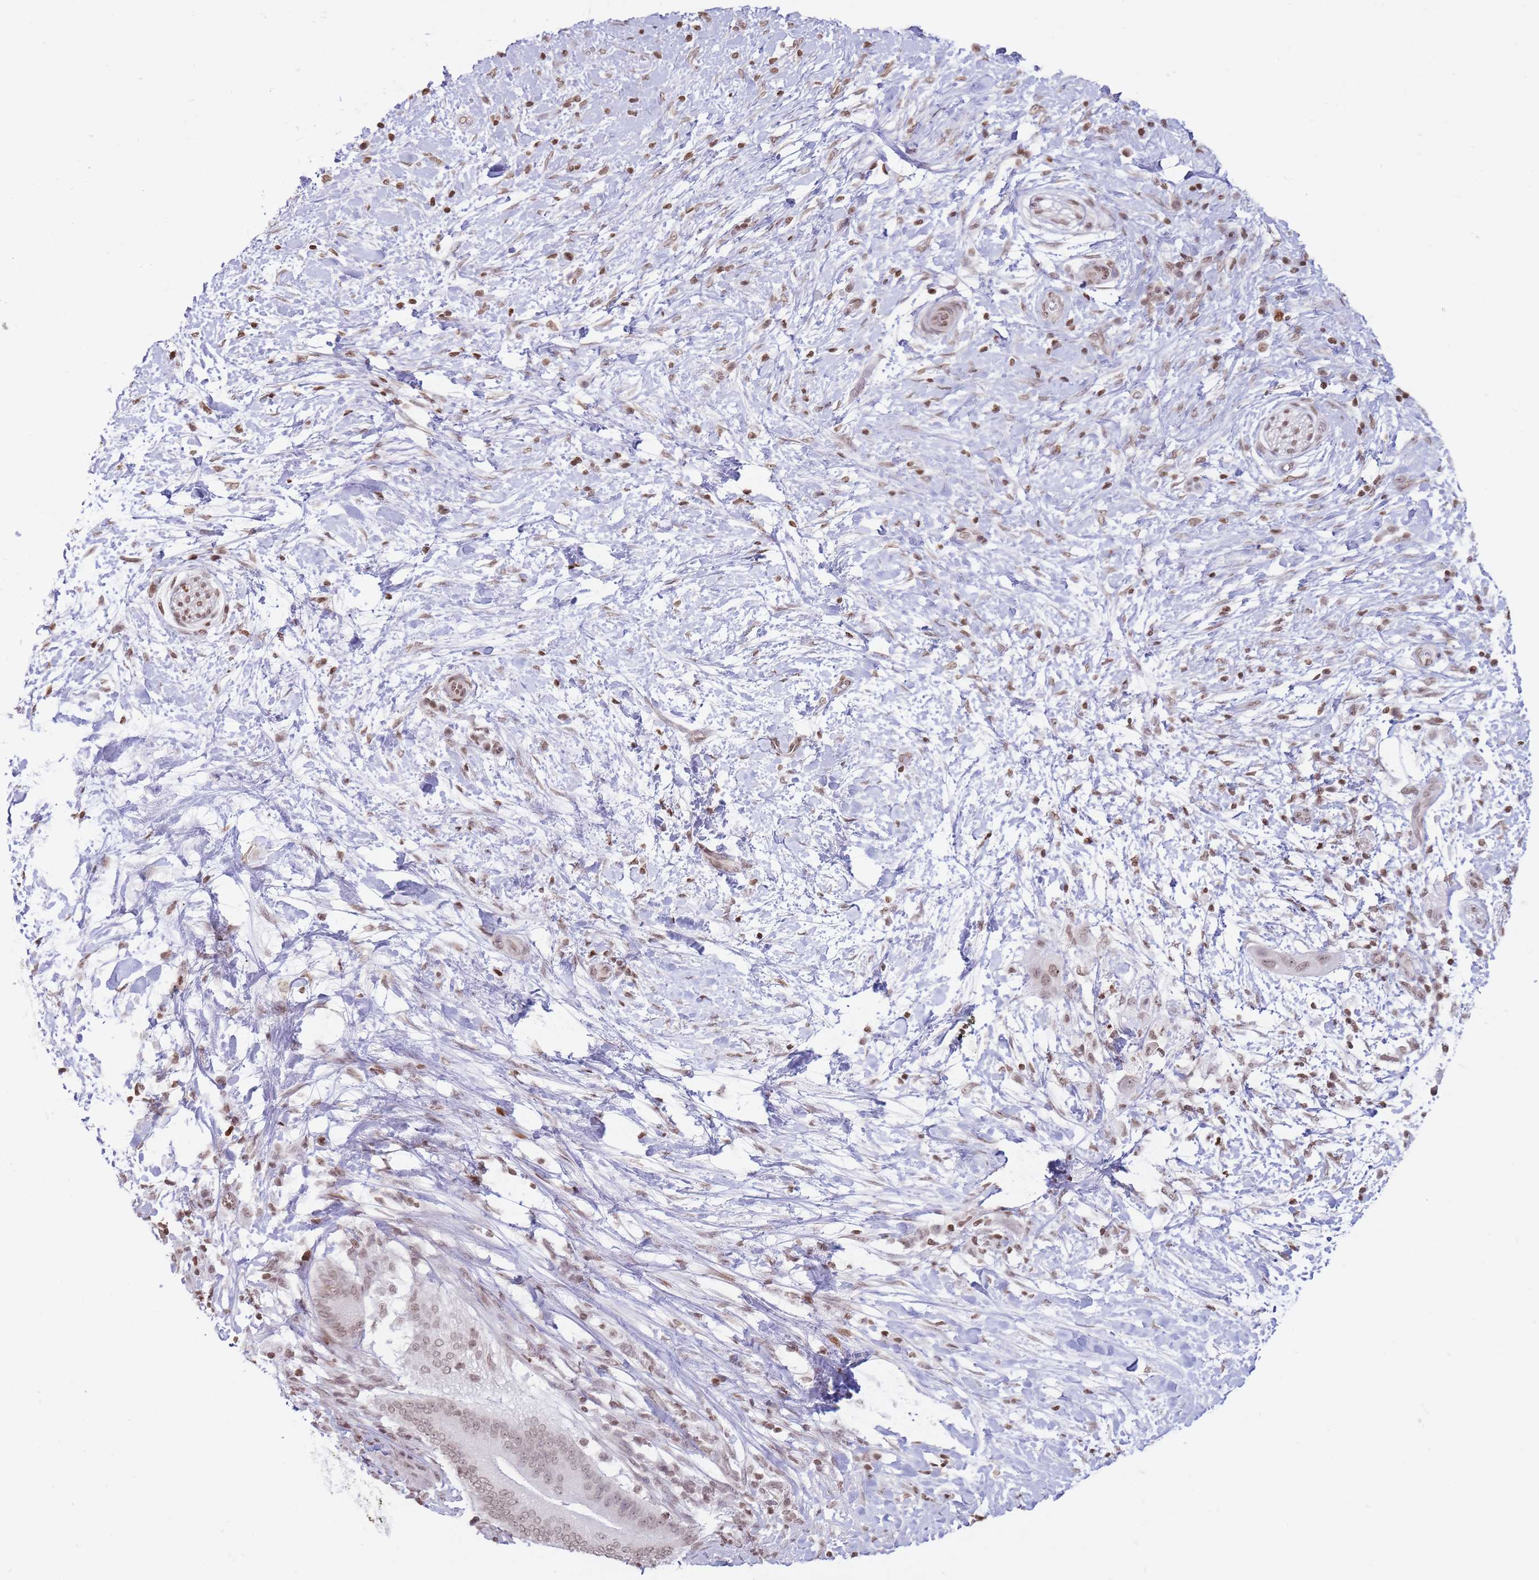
{"staining": {"intensity": "weak", "quantity": ">75%", "location": "nuclear"}, "tissue": "pancreatic cancer", "cell_type": "Tumor cells", "image_type": "cancer", "snomed": [{"axis": "morphology", "description": "Adenocarcinoma, NOS"}, {"axis": "topography", "description": "Pancreas"}], "caption": "A brown stain highlights weak nuclear staining of a protein in pancreatic adenocarcinoma tumor cells.", "gene": "SHISAL1", "patient": {"sex": "male", "age": 68}}